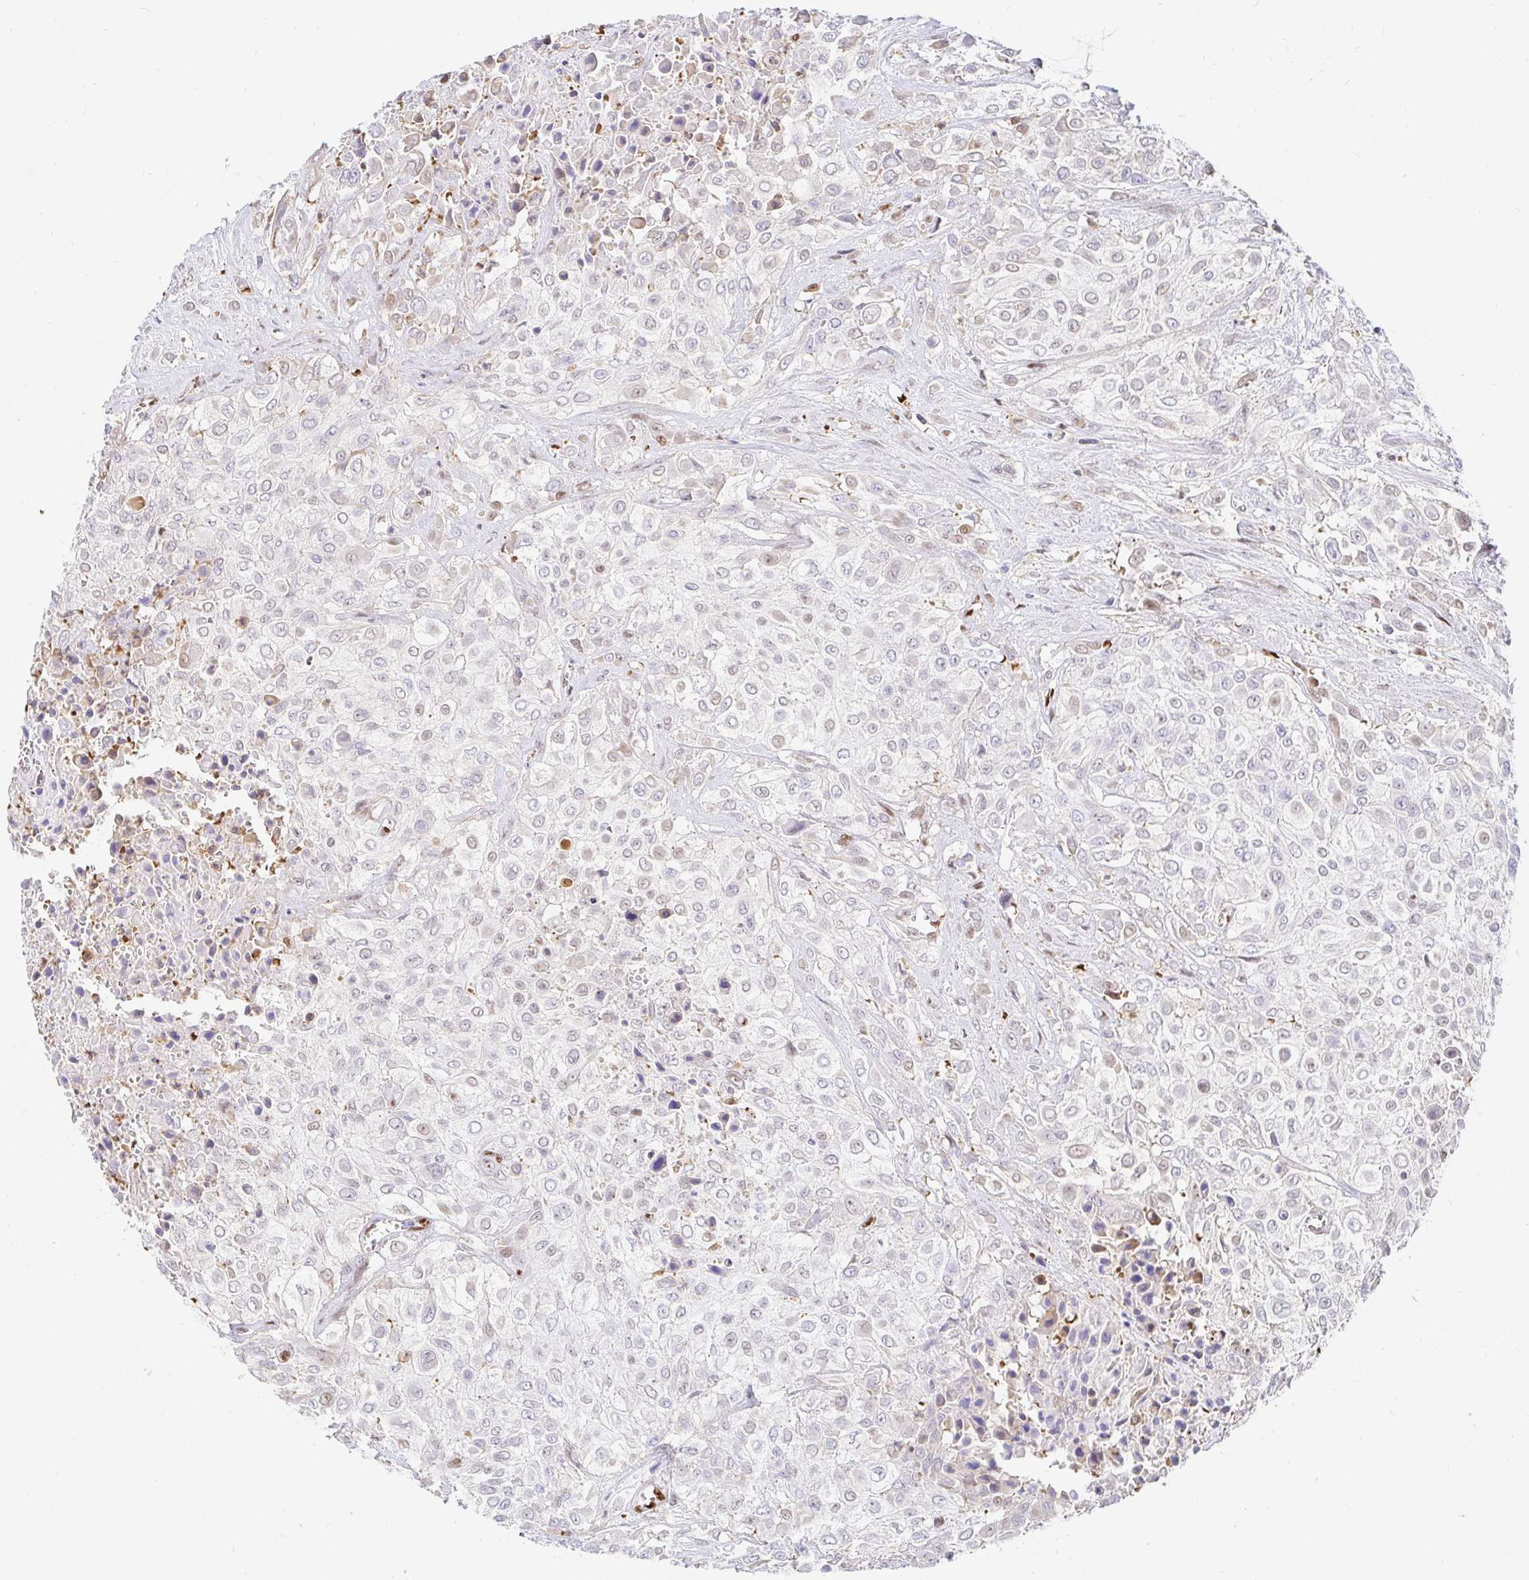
{"staining": {"intensity": "negative", "quantity": "none", "location": "none"}, "tissue": "urothelial cancer", "cell_type": "Tumor cells", "image_type": "cancer", "snomed": [{"axis": "morphology", "description": "Urothelial carcinoma, High grade"}, {"axis": "topography", "description": "Urinary bladder"}], "caption": "This is an IHC histopathology image of human urothelial carcinoma (high-grade). There is no positivity in tumor cells.", "gene": "HINFP", "patient": {"sex": "male", "age": 57}}